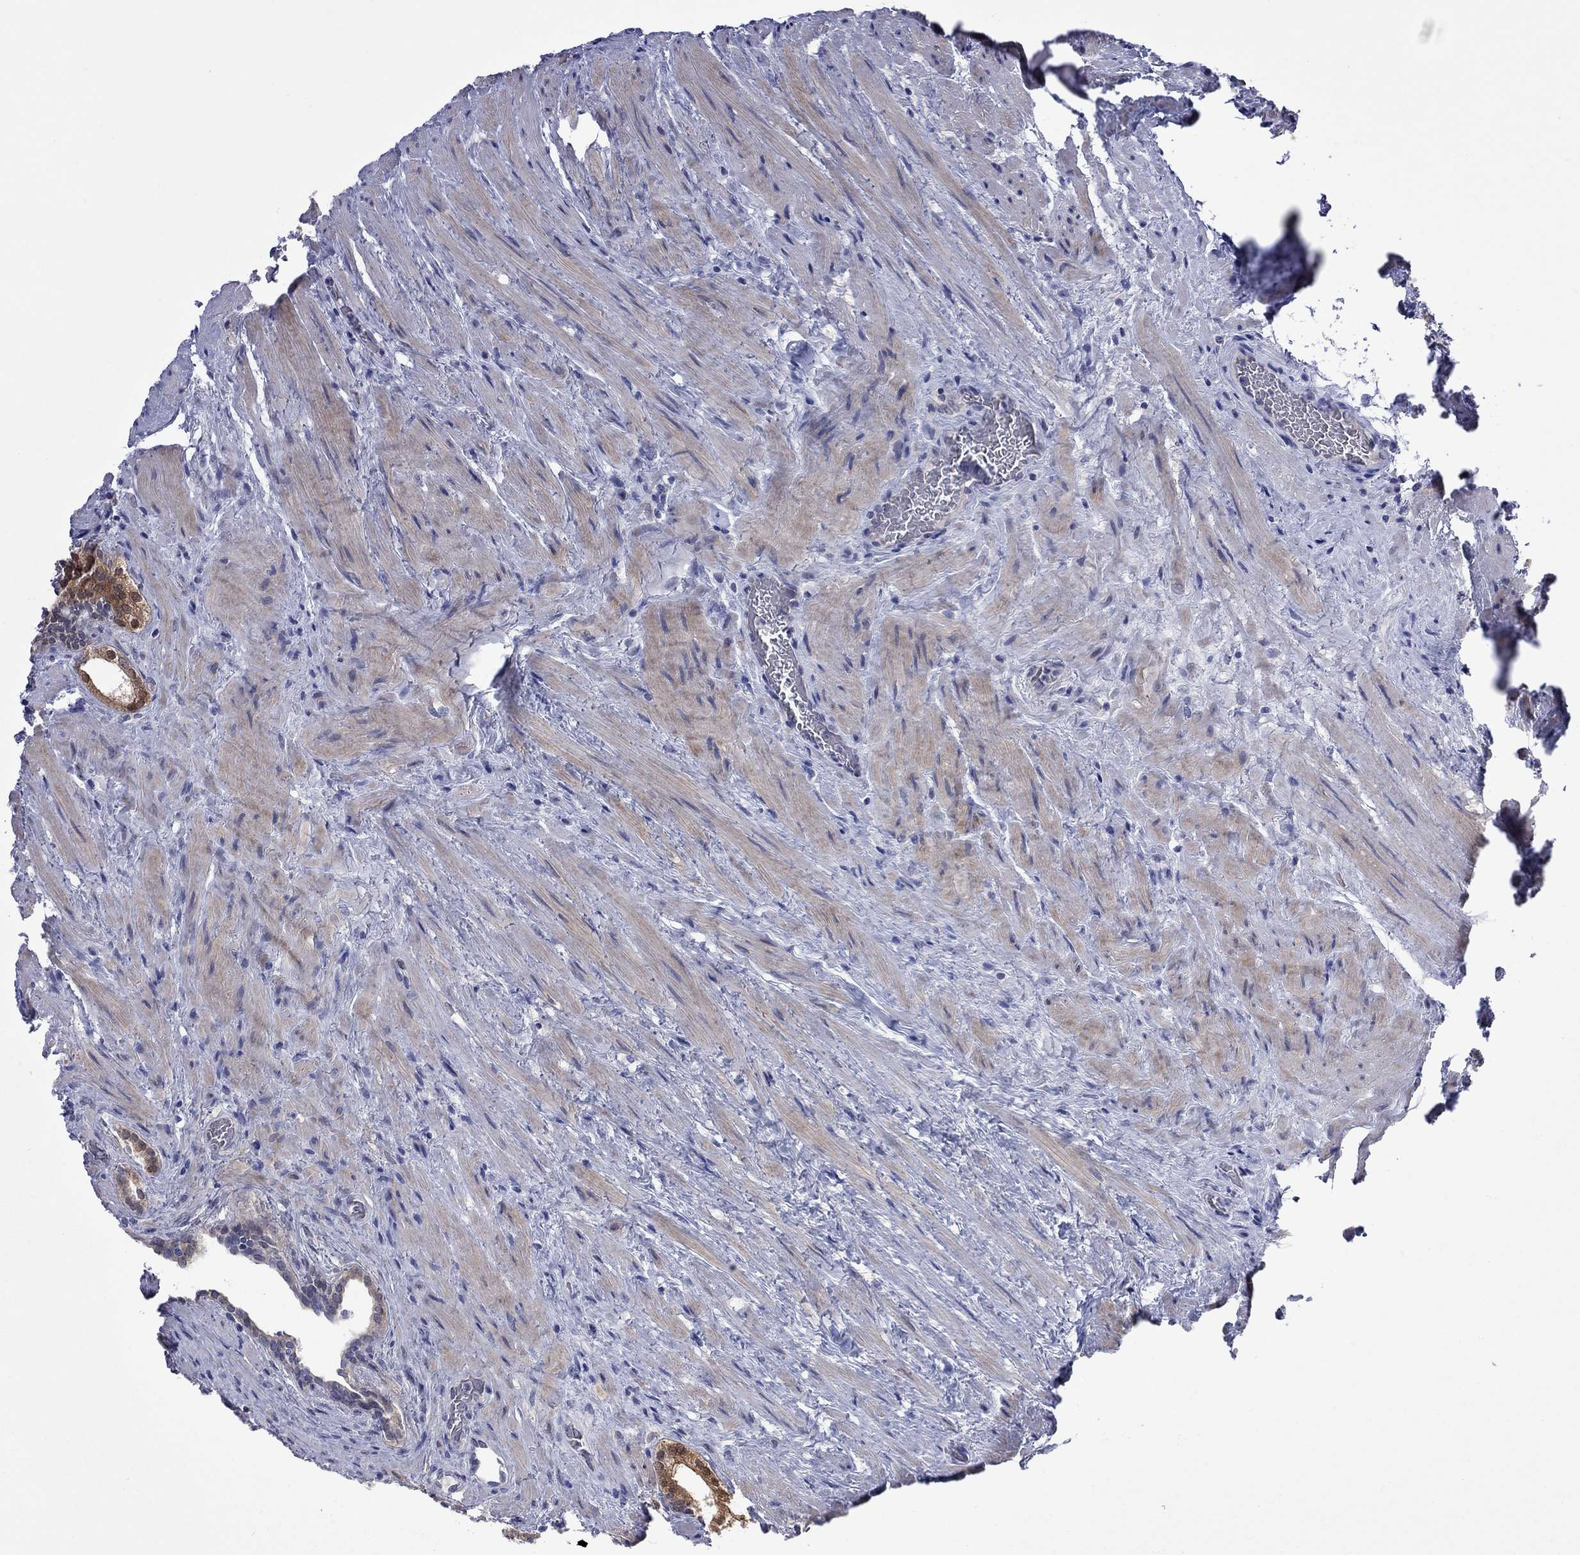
{"staining": {"intensity": "strong", "quantity": ">75%", "location": "cytoplasmic/membranous,nuclear"}, "tissue": "prostate cancer", "cell_type": "Tumor cells", "image_type": "cancer", "snomed": [{"axis": "morphology", "description": "Adenocarcinoma, NOS"}, {"axis": "morphology", "description": "Adenocarcinoma, High grade"}, {"axis": "topography", "description": "Prostate"}], "caption": "A histopathology image of prostate cancer stained for a protein reveals strong cytoplasmic/membranous and nuclear brown staining in tumor cells. (DAB (3,3'-diaminobenzidine) = brown stain, brightfield microscopy at high magnification).", "gene": "CTNNBIP1", "patient": {"sex": "male", "age": 61}}